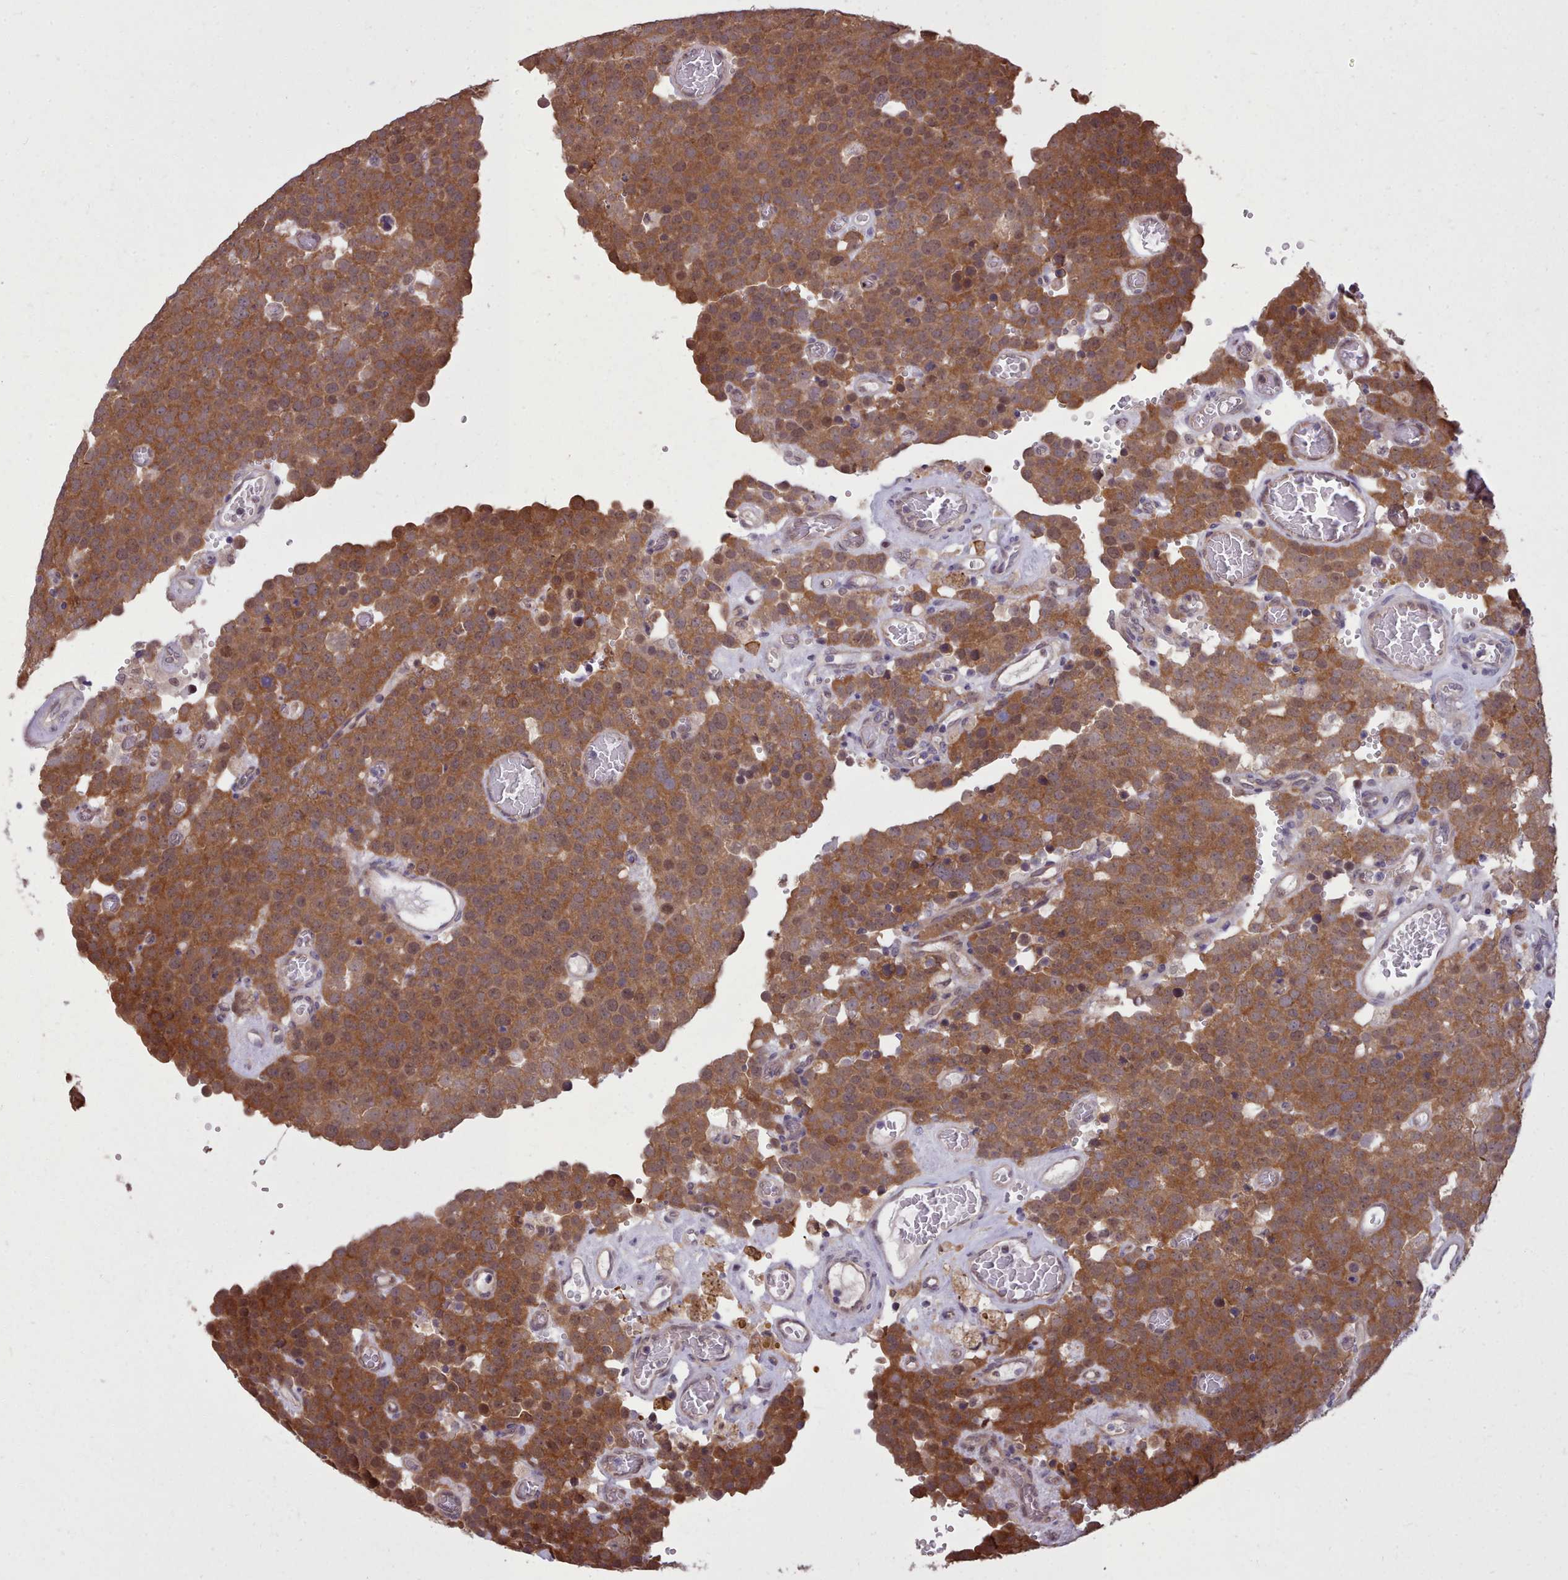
{"staining": {"intensity": "moderate", "quantity": ">75%", "location": "cytoplasmic/membranous"}, "tissue": "testis cancer", "cell_type": "Tumor cells", "image_type": "cancer", "snomed": [{"axis": "morphology", "description": "Normal tissue, NOS"}, {"axis": "morphology", "description": "Seminoma, NOS"}, {"axis": "topography", "description": "Testis"}], "caption": "This is an image of immunohistochemistry (IHC) staining of testis cancer, which shows moderate expression in the cytoplasmic/membranous of tumor cells.", "gene": "AHCY", "patient": {"sex": "male", "age": 71}}